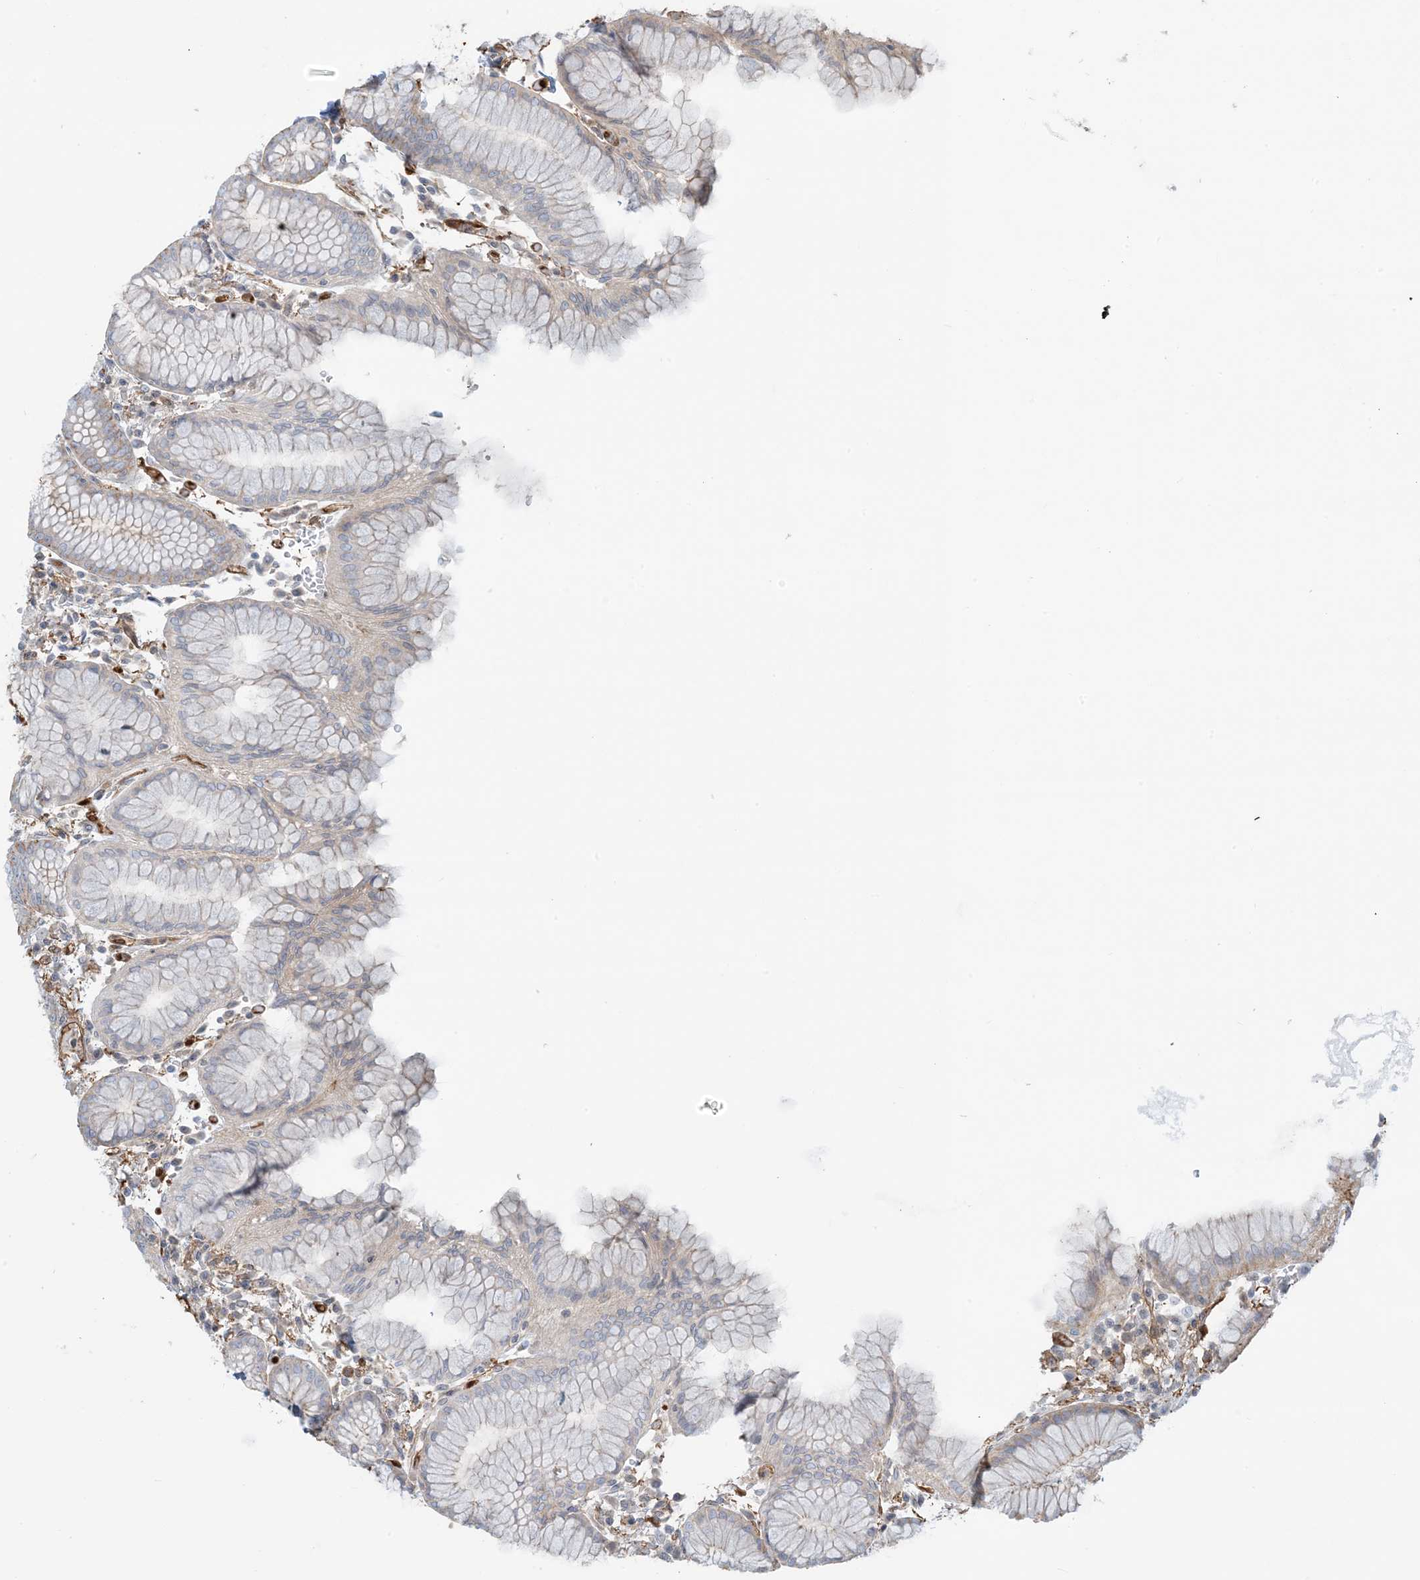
{"staining": {"intensity": "negative", "quantity": "none", "location": "none"}, "tissue": "stomach", "cell_type": "Glandular cells", "image_type": "normal", "snomed": [{"axis": "morphology", "description": "Normal tissue, NOS"}, {"axis": "topography", "description": "Stomach"}, {"axis": "topography", "description": "Stomach, lower"}], "caption": "Immunohistochemistry image of unremarkable stomach: human stomach stained with DAB exhibits no significant protein positivity in glandular cells.", "gene": "PPM1F", "patient": {"sex": "female", "age": 56}}